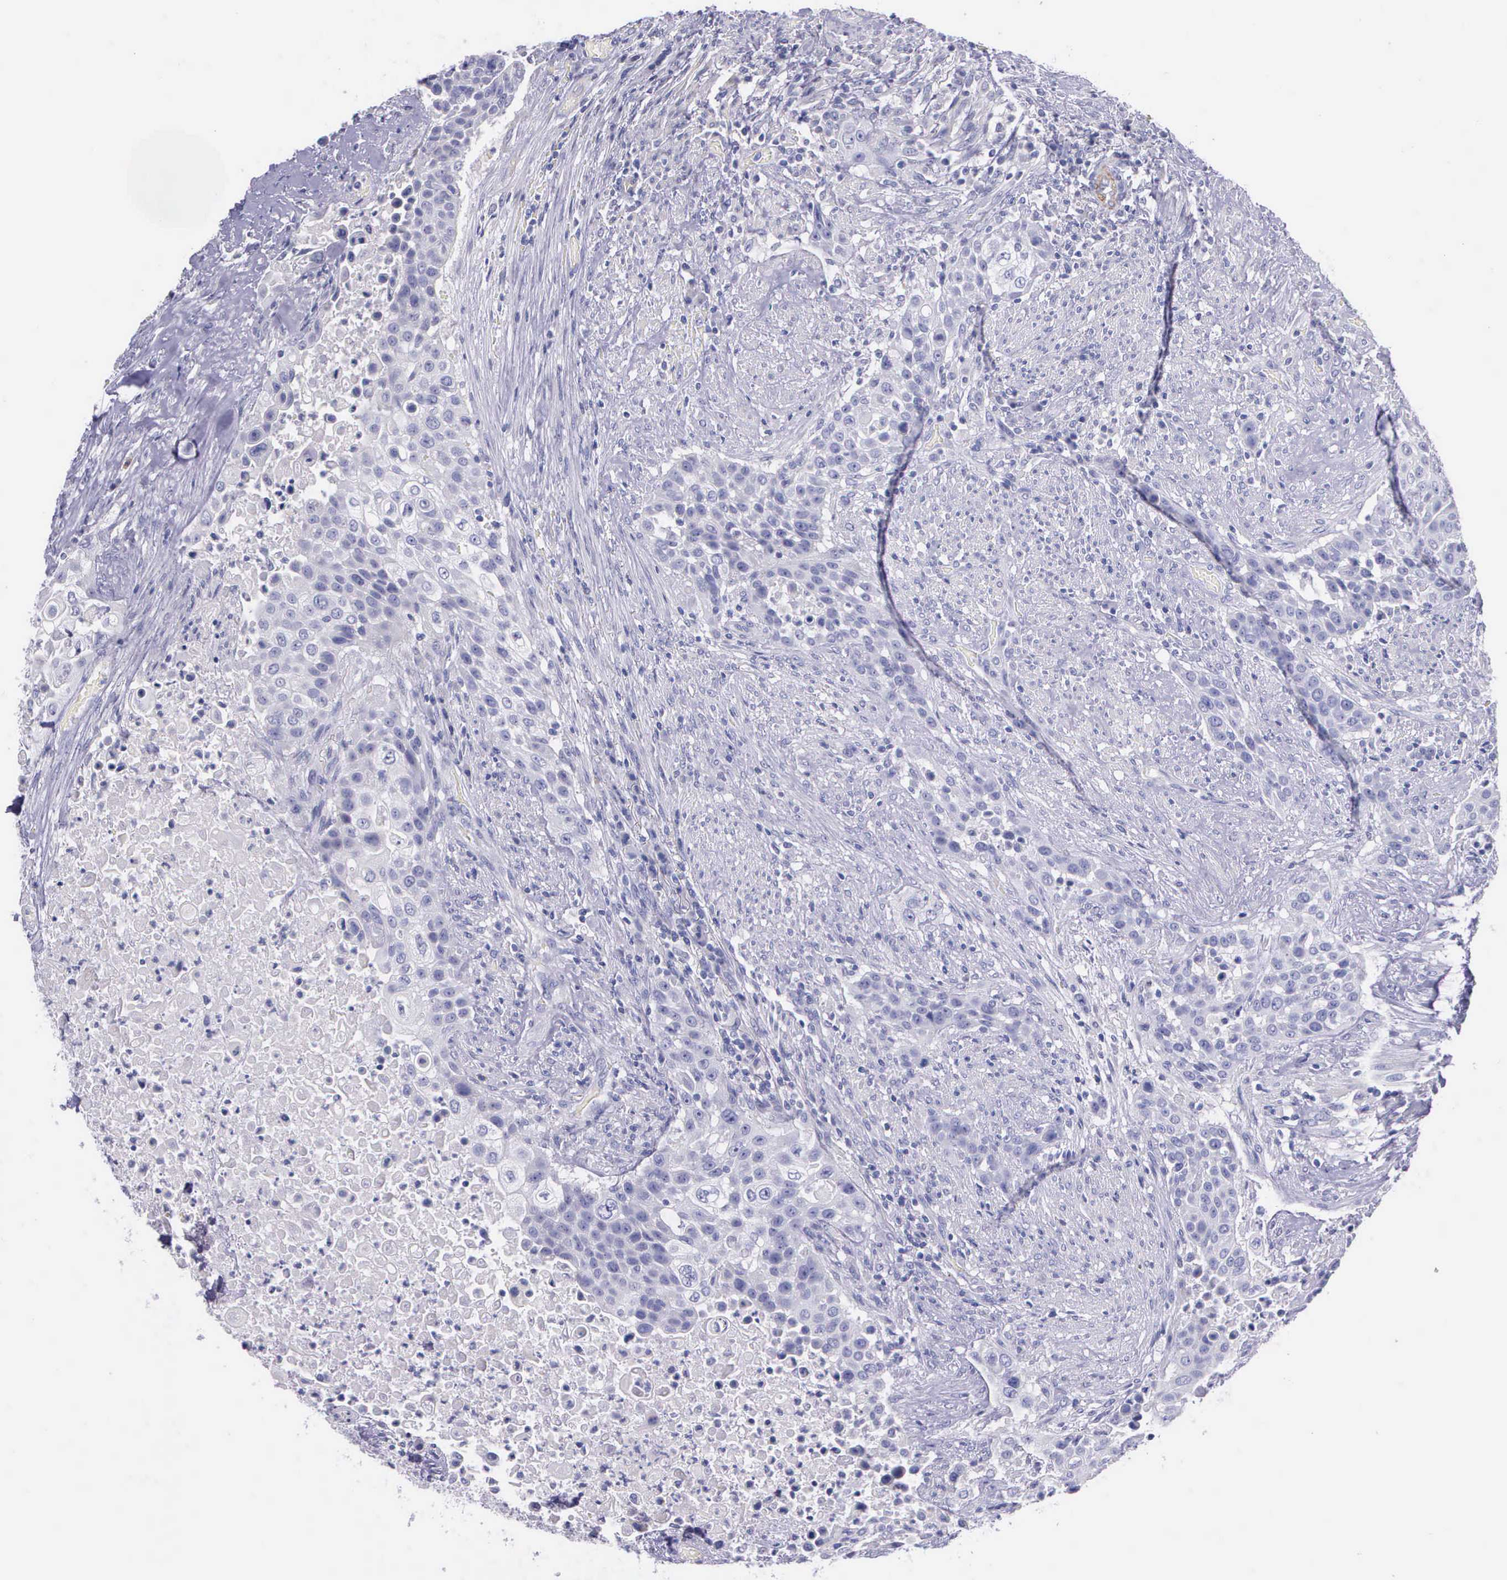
{"staining": {"intensity": "negative", "quantity": "none", "location": "none"}, "tissue": "urothelial cancer", "cell_type": "Tumor cells", "image_type": "cancer", "snomed": [{"axis": "morphology", "description": "Urothelial carcinoma, High grade"}, {"axis": "topography", "description": "Urinary bladder"}], "caption": "Immunohistochemistry photomicrograph of neoplastic tissue: high-grade urothelial carcinoma stained with DAB exhibits no significant protein expression in tumor cells. The staining is performed using DAB brown chromogen with nuclei counter-stained in using hematoxylin.", "gene": "THSD7A", "patient": {"sex": "male", "age": 74}}